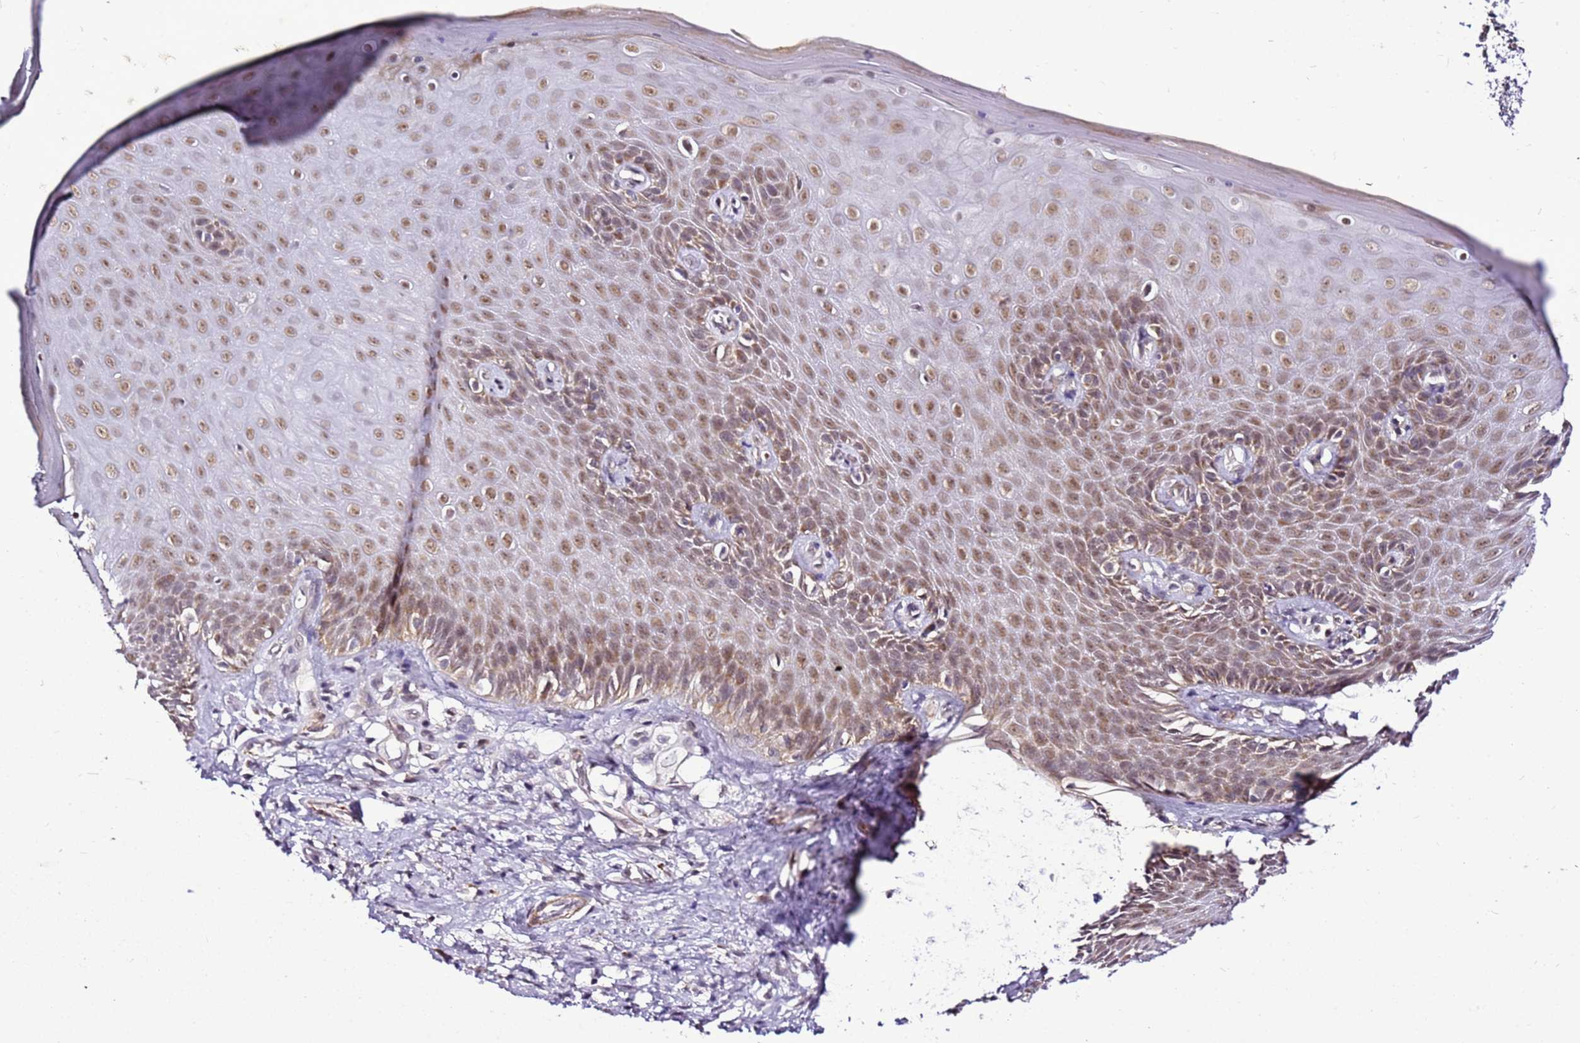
{"staining": {"intensity": "weak", "quantity": ">75%", "location": "cytoplasmic/membranous,nuclear"}, "tissue": "skin", "cell_type": "Epidermal cells", "image_type": "normal", "snomed": [{"axis": "morphology", "description": "Normal tissue, NOS"}, {"axis": "topography", "description": "Anal"}, {"axis": "topography", "description": "Peripheral nerve tissue"}], "caption": "The histopathology image exhibits a brown stain indicating the presence of a protein in the cytoplasmic/membranous,nuclear of epidermal cells in skin.", "gene": "SMIM4", "patient": {"sex": "male", "age": 53}}